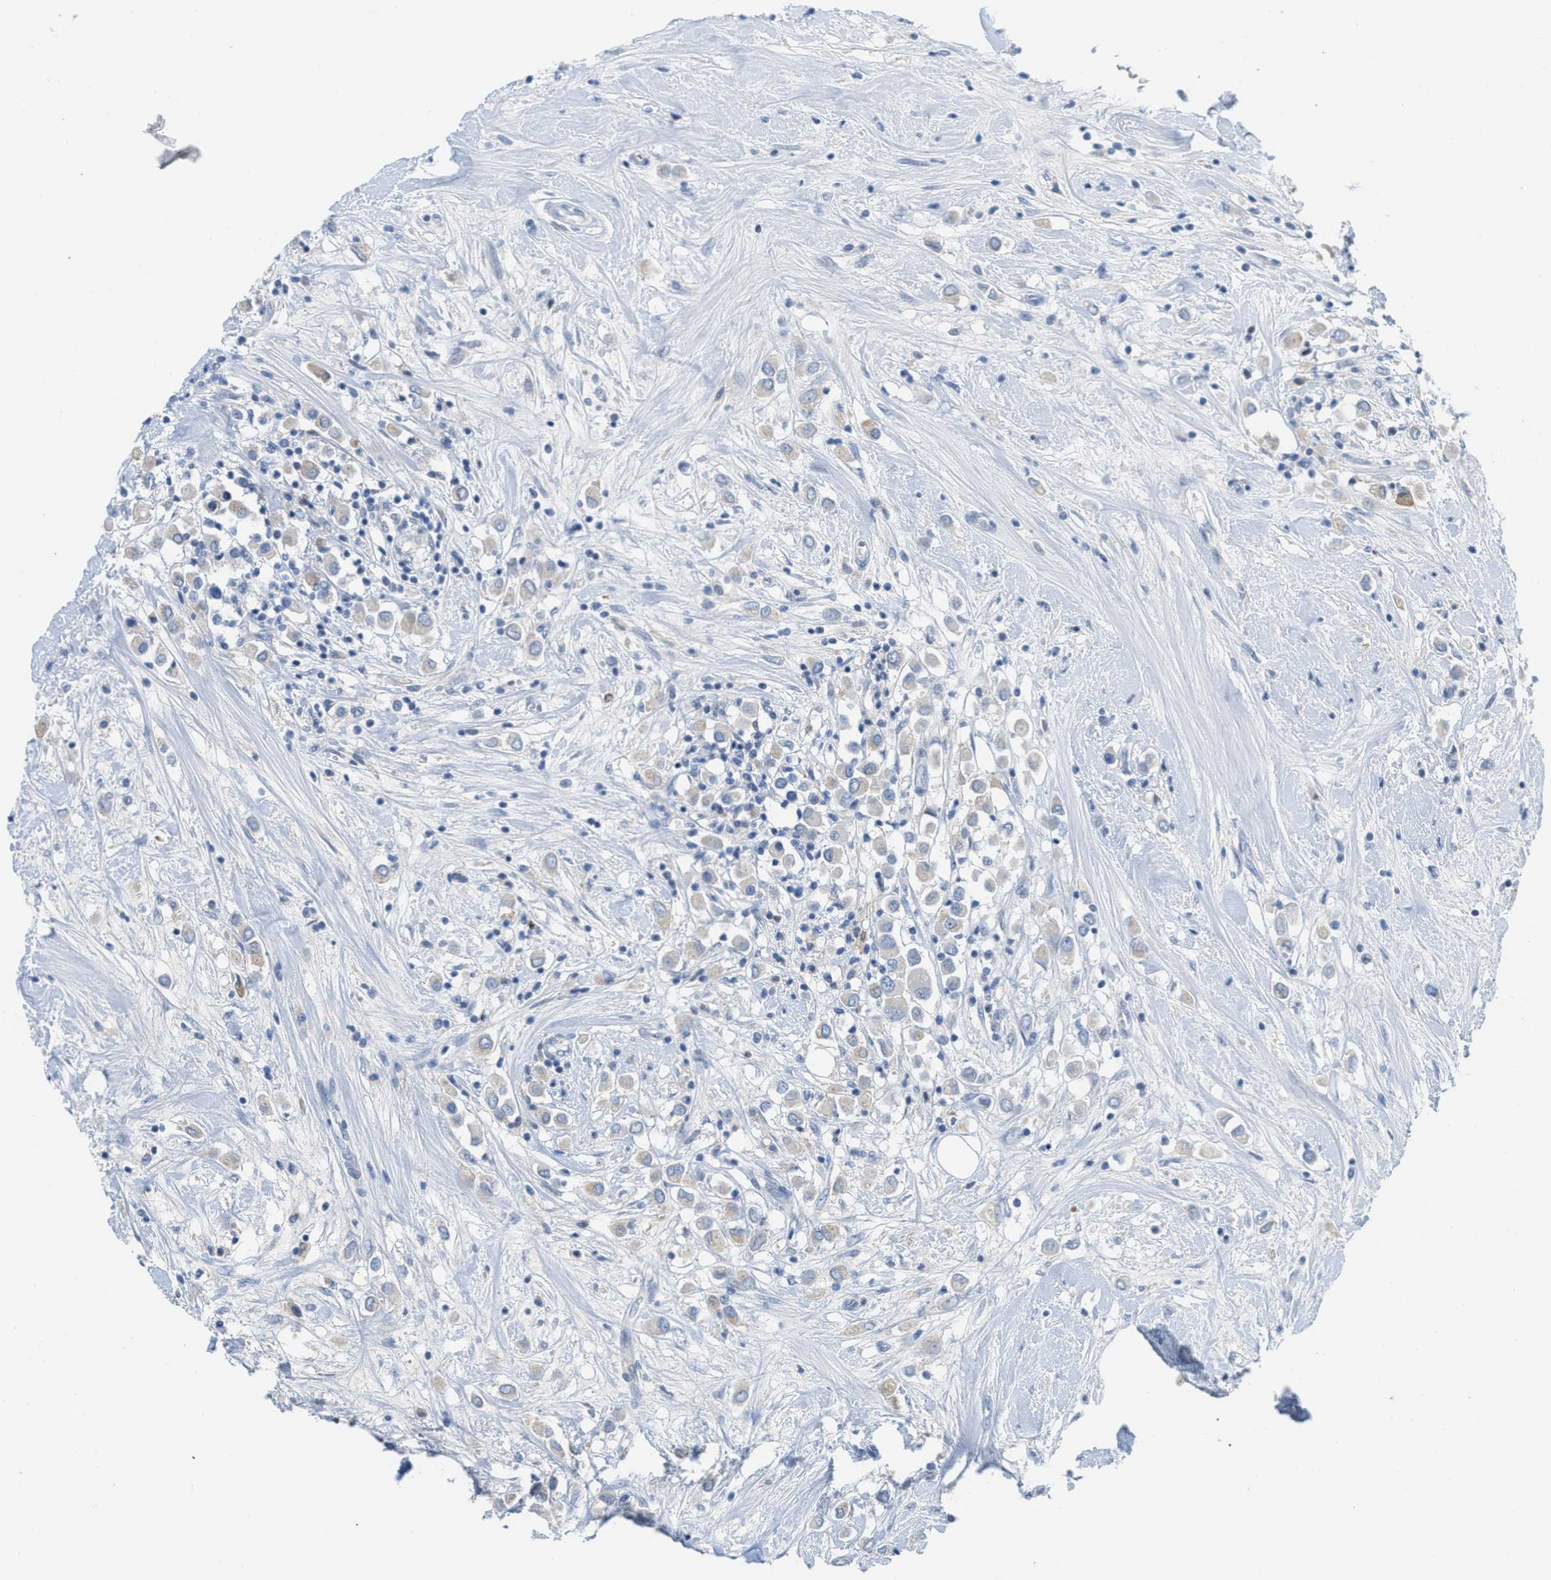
{"staining": {"intensity": "weak", "quantity": "25%-75%", "location": "cytoplasmic/membranous"}, "tissue": "breast cancer", "cell_type": "Tumor cells", "image_type": "cancer", "snomed": [{"axis": "morphology", "description": "Duct carcinoma"}, {"axis": "topography", "description": "Breast"}], "caption": "Breast cancer stained with a protein marker exhibits weak staining in tumor cells.", "gene": "ORC6", "patient": {"sex": "female", "age": 61}}